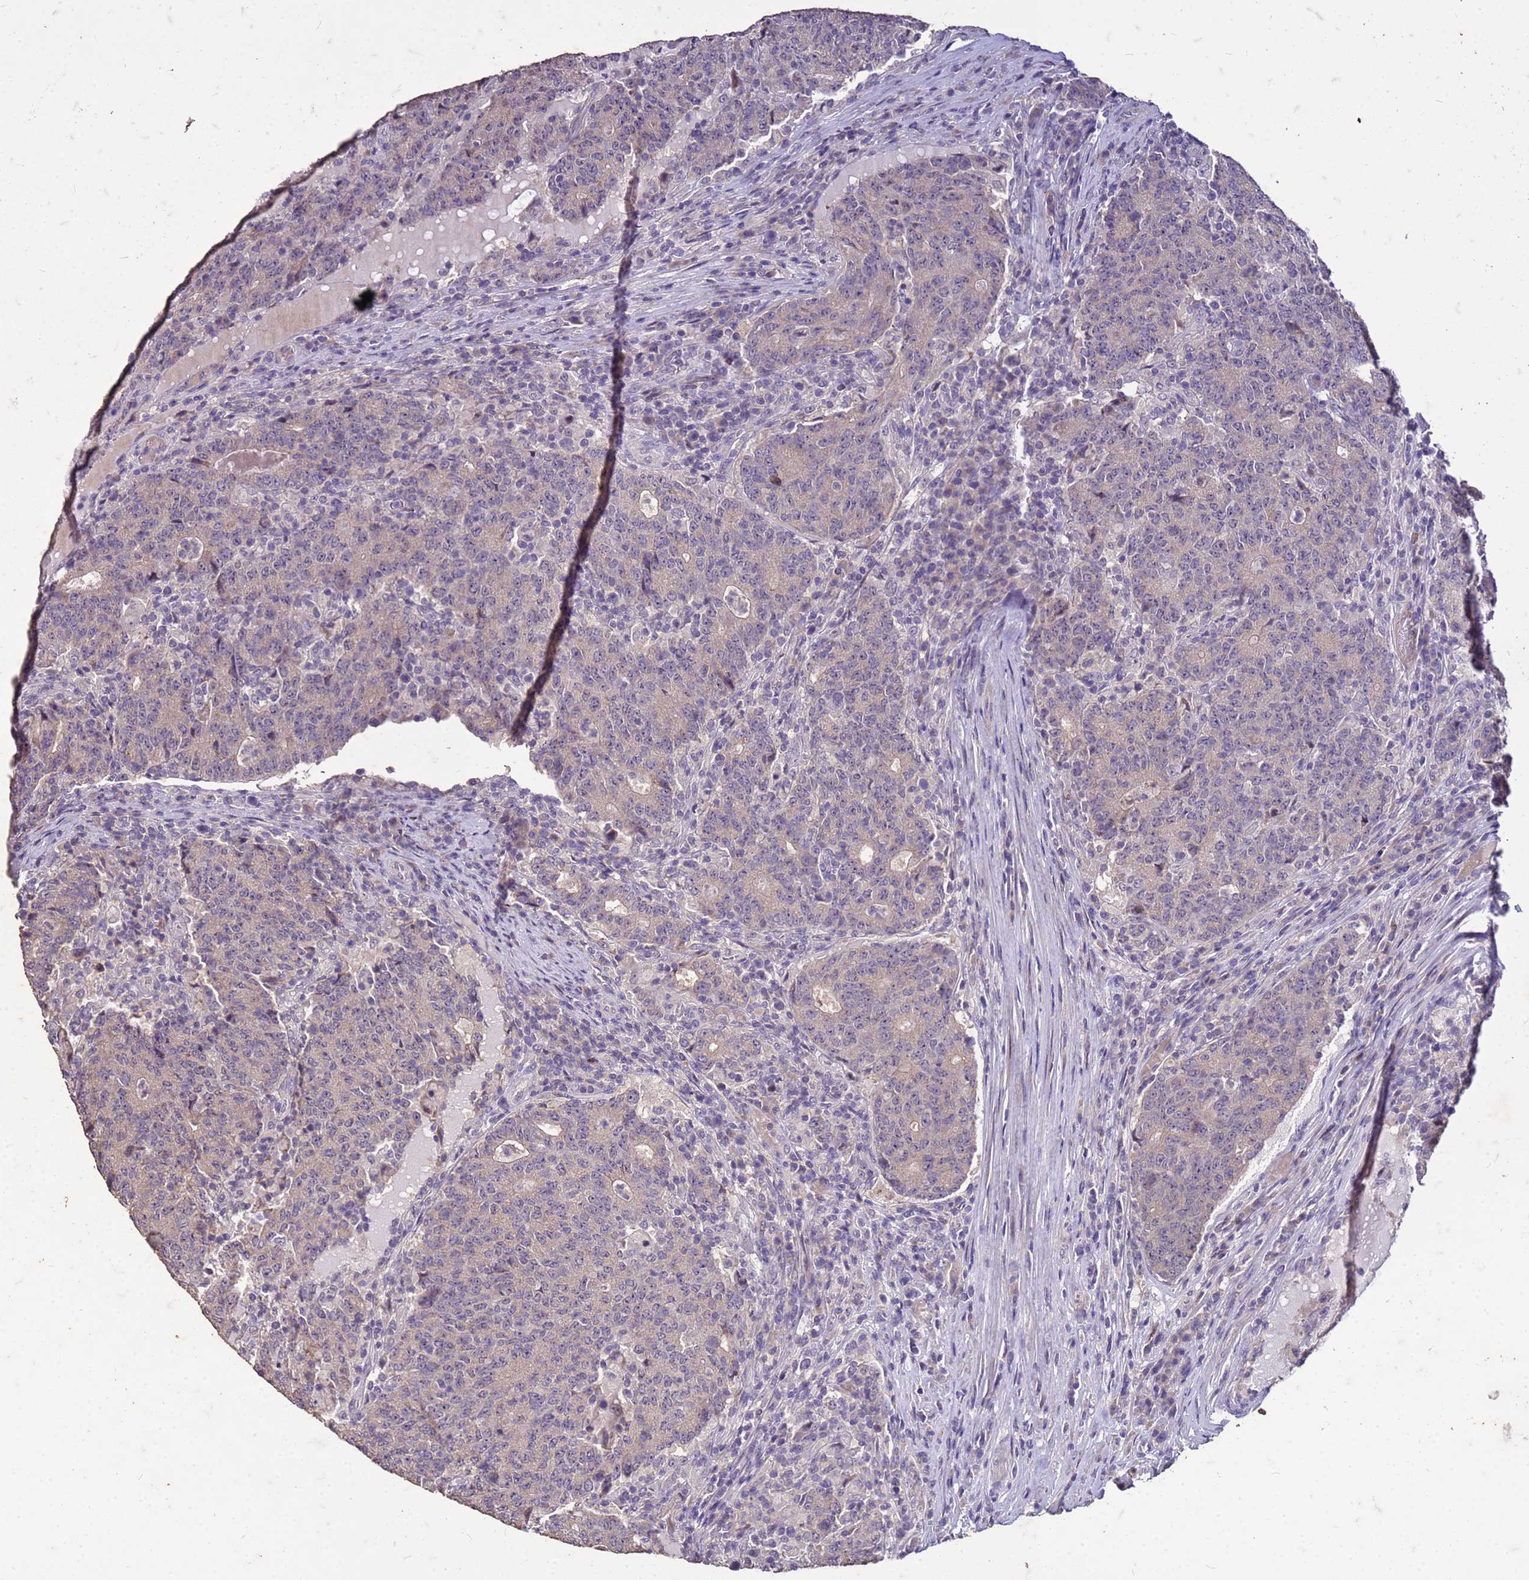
{"staining": {"intensity": "weak", "quantity": "25%-75%", "location": "cytoplasmic/membranous"}, "tissue": "colorectal cancer", "cell_type": "Tumor cells", "image_type": "cancer", "snomed": [{"axis": "morphology", "description": "Adenocarcinoma, NOS"}, {"axis": "topography", "description": "Colon"}], "caption": "Adenocarcinoma (colorectal) stained for a protein displays weak cytoplasmic/membranous positivity in tumor cells.", "gene": "FAM184B", "patient": {"sex": "female", "age": 75}}